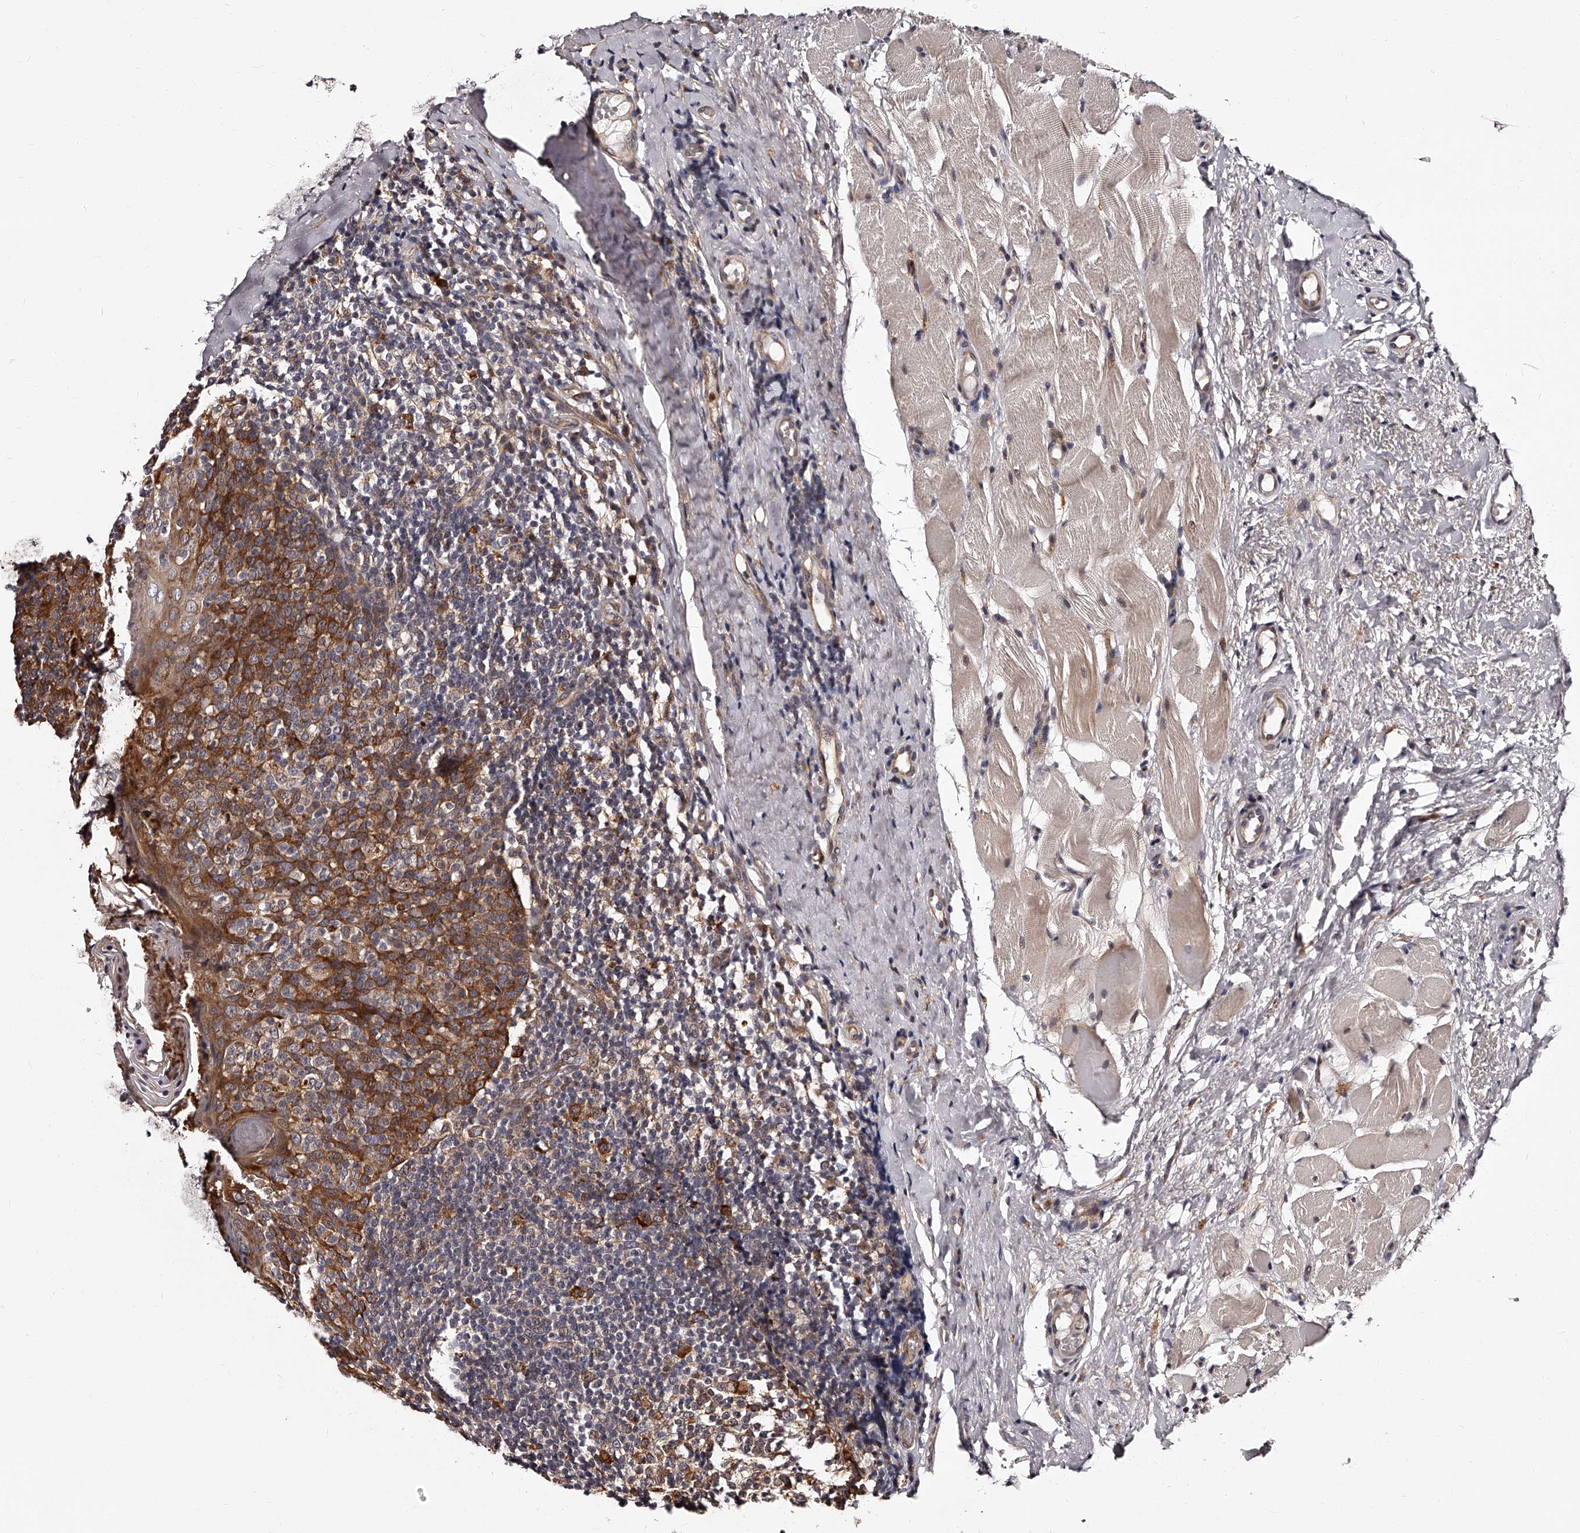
{"staining": {"intensity": "strong", "quantity": "25%-75%", "location": "cytoplasmic/membranous"}, "tissue": "tonsil", "cell_type": "Germinal center cells", "image_type": "normal", "snomed": [{"axis": "morphology", "description": "Normal tissue, NOS"}, {"axis": "topography", "description": "Tonsil"}], "caption": "IHC image of unremarkable tonsil: human tonsil stained using immunohistochemistry (IHC) shows high levels of strong protein expression localized specifically in the cytoplasmic/membranous of germinal center cells, appearing as a cytoplasmic/membranous brown color.", "gene": "RSC1A1", "patient": {"sex": "female", "age": 19}}